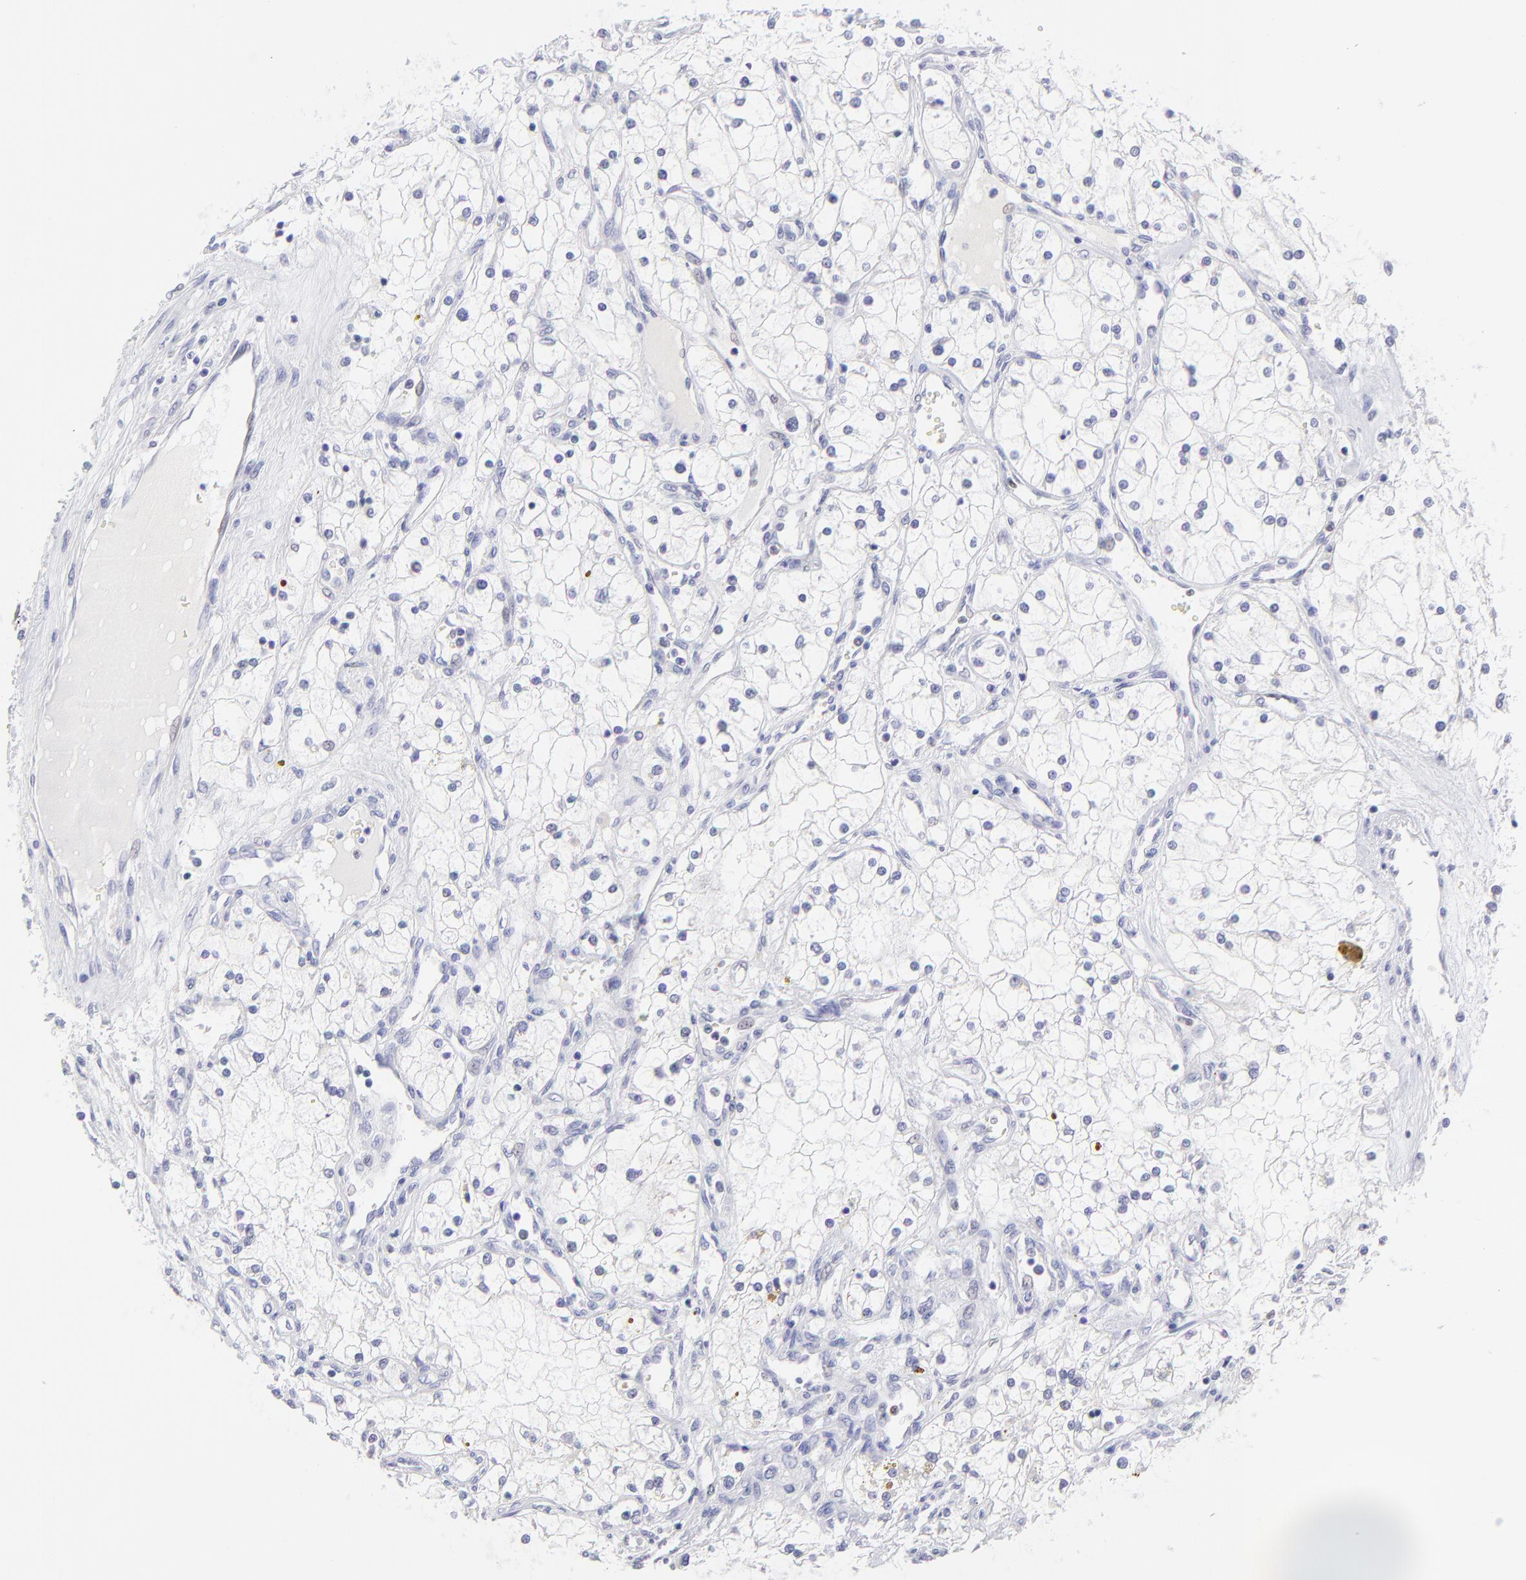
{"staining": {"intensity": "negative", "quantity": "none", "location": "none"}, "tissue": "renal cancer", "cell_type": "Tumor cells", "image_type": "cancer", "snomed": [{"axis": "morphology", "description": "Adenocarcinoma, NOS"}, {"axis": "topography", "description": "Kidney"}], "caption": "High power microscopy micrograph of an immunohistochemistry (IHC) image of renal cancer, revealing no significant positivity in tumor cells.", "gene": "KLF4", "patient": {"sex": "male", "age": 61}}